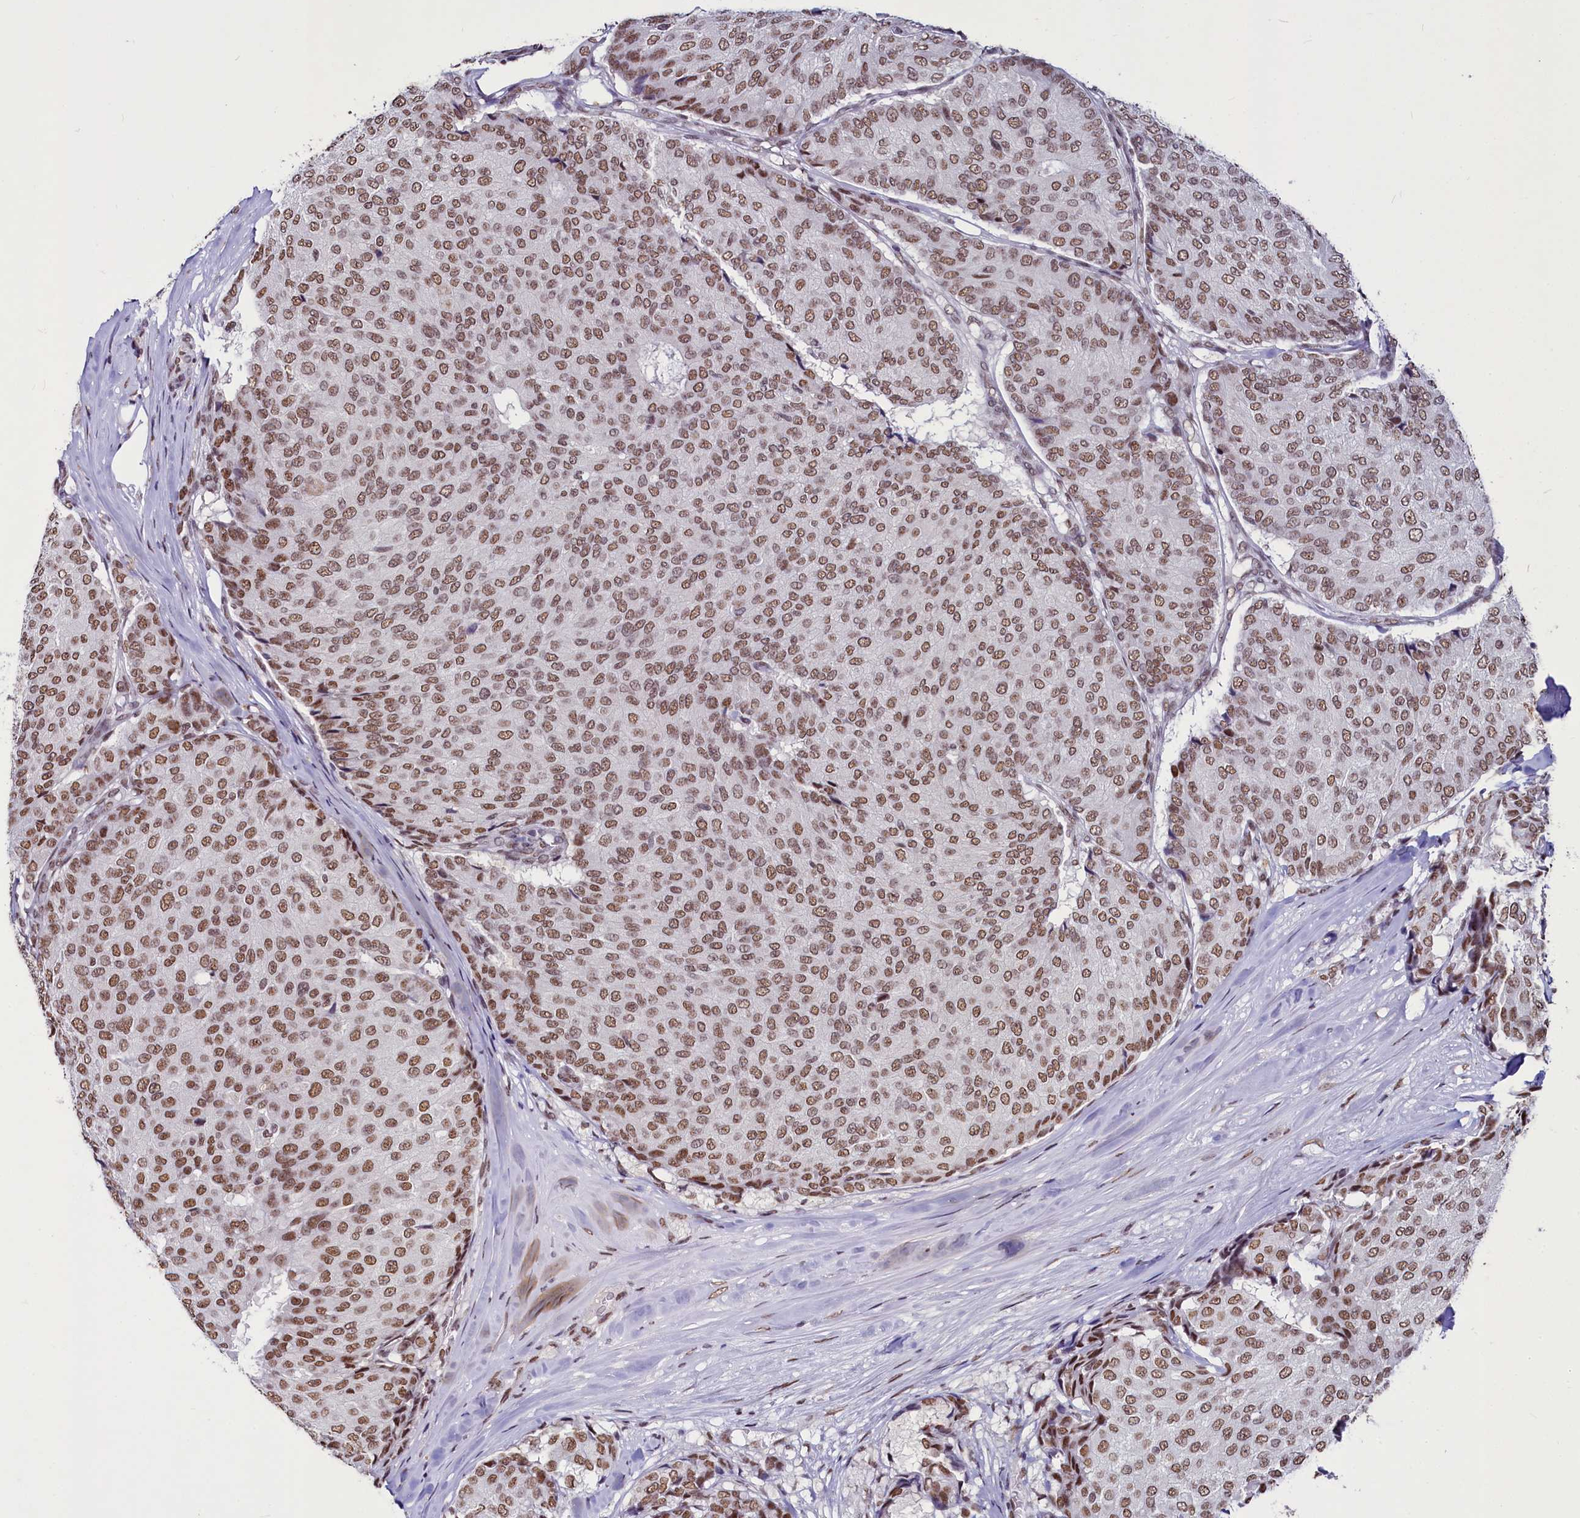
{"staining": {"intensity": "moderate", "quantity": ">75%", "location": "nuclear"}, "tissue": "breast cancer", "cell_type": "Tumor cells", "image_type": "cancer", "snomed": [{"axis": "morphology", "description": "Duct carcinoma"}, {"axis": "topography", "description": "Breast"}], "caption": "Breast cancer stained for a protein (brown) shows moderate nuclear positive expression in approximately >75% of tumor cells.", "gene": "PARPBP", "patient": {"sex": "female", "age": 75}}